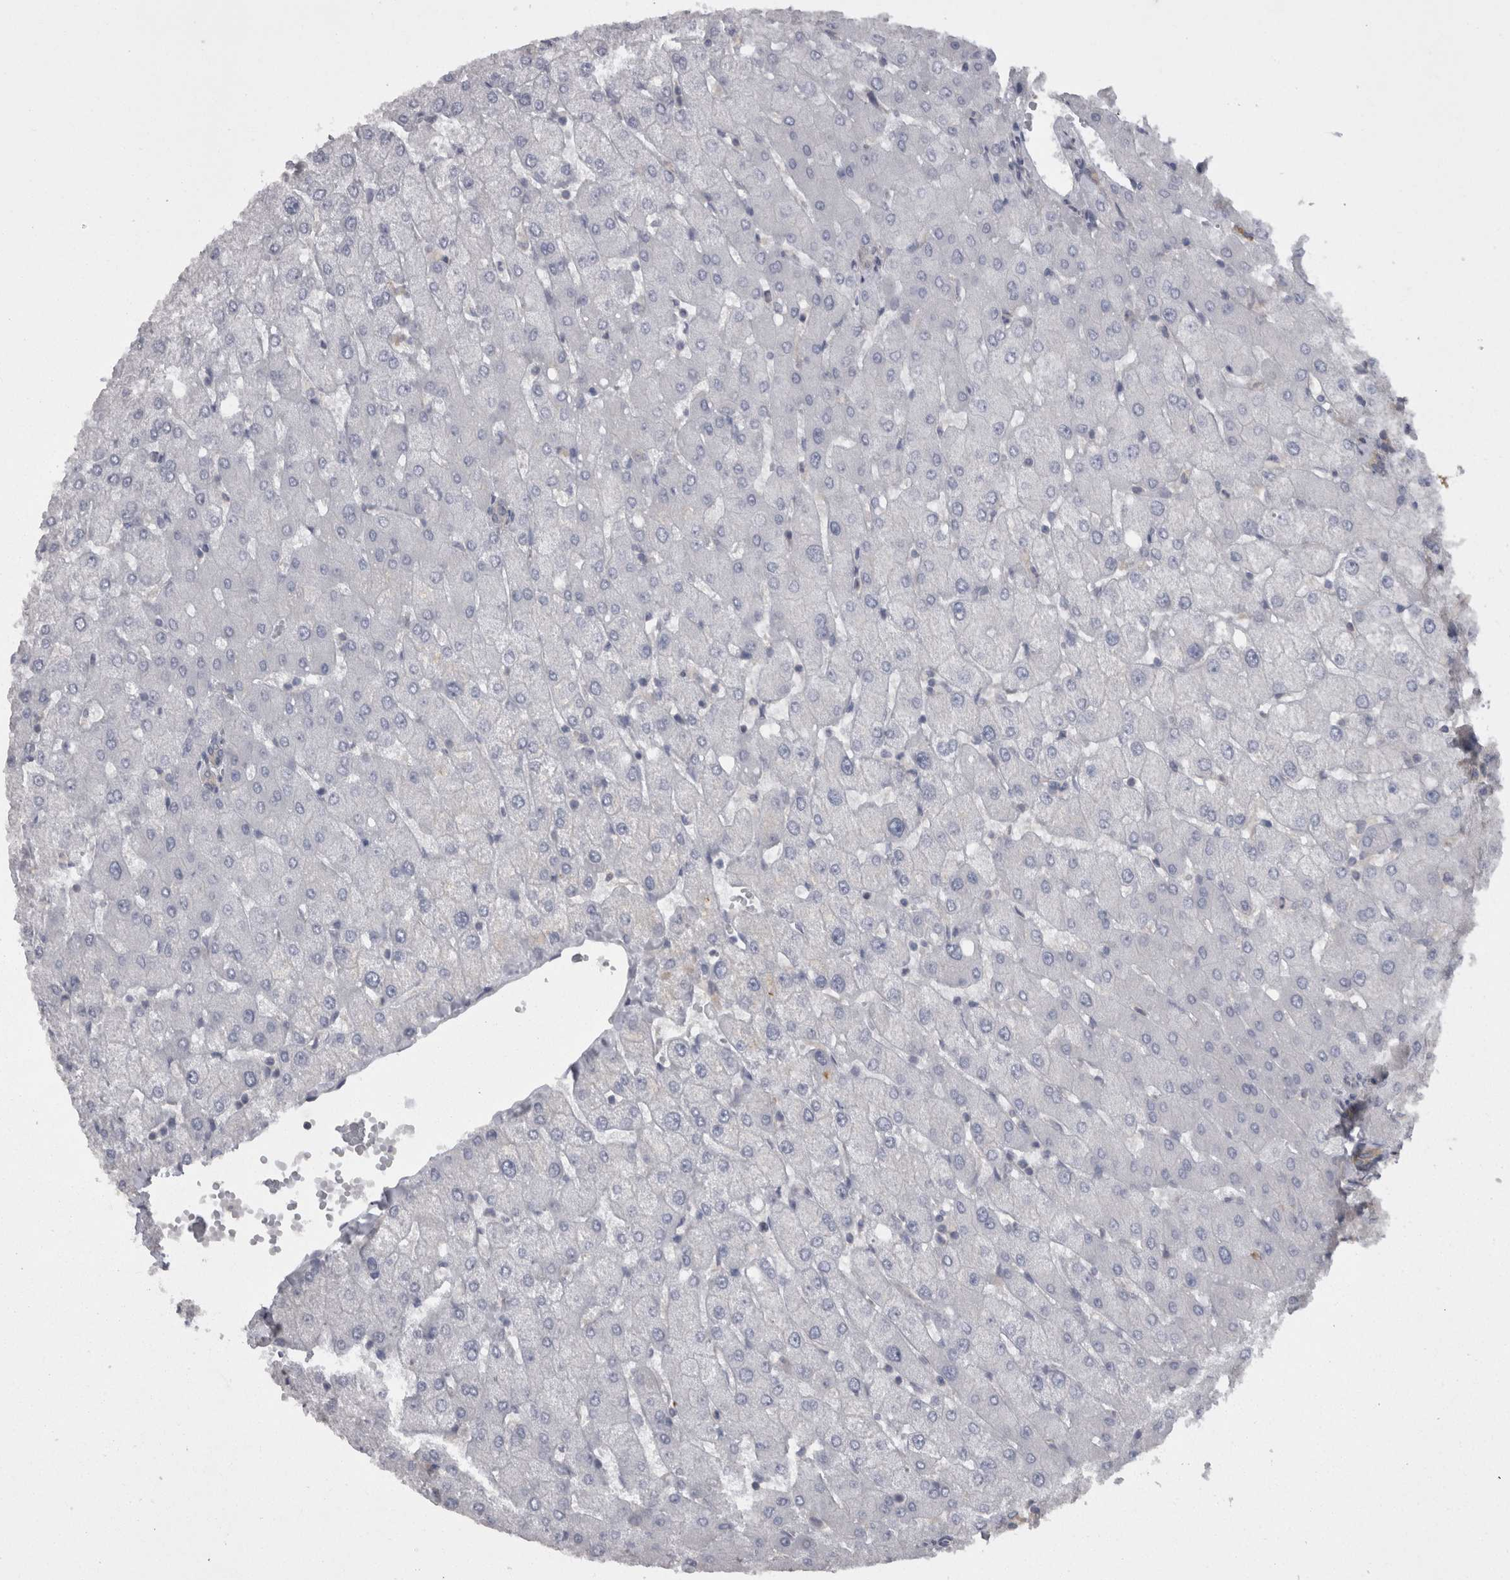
{"staining": {"intensity": "negative", "quantity": "none", "location": "none"}, "tissue": "liver", "cell_type": "Cholangiocytes", "image_type": "normal", "snomed": [{"axis": "morphology", "description": "Normal tissue, NOS"}, {"axis": "topography", "description": "Liver"}], "caption": "Immunohistochemical staining of unremarkable human liver demonstrates no significant staining in cholangiocytes. The staining was performed using DAB (3,3'-diaminobenzidine) to visualize the protein expression in brown, while the nuclei were stained in blue with hematoxylin (Magnification: 20x).", "gene": "CAMK2D", "patient": {"sex": "female", "age": 54}}